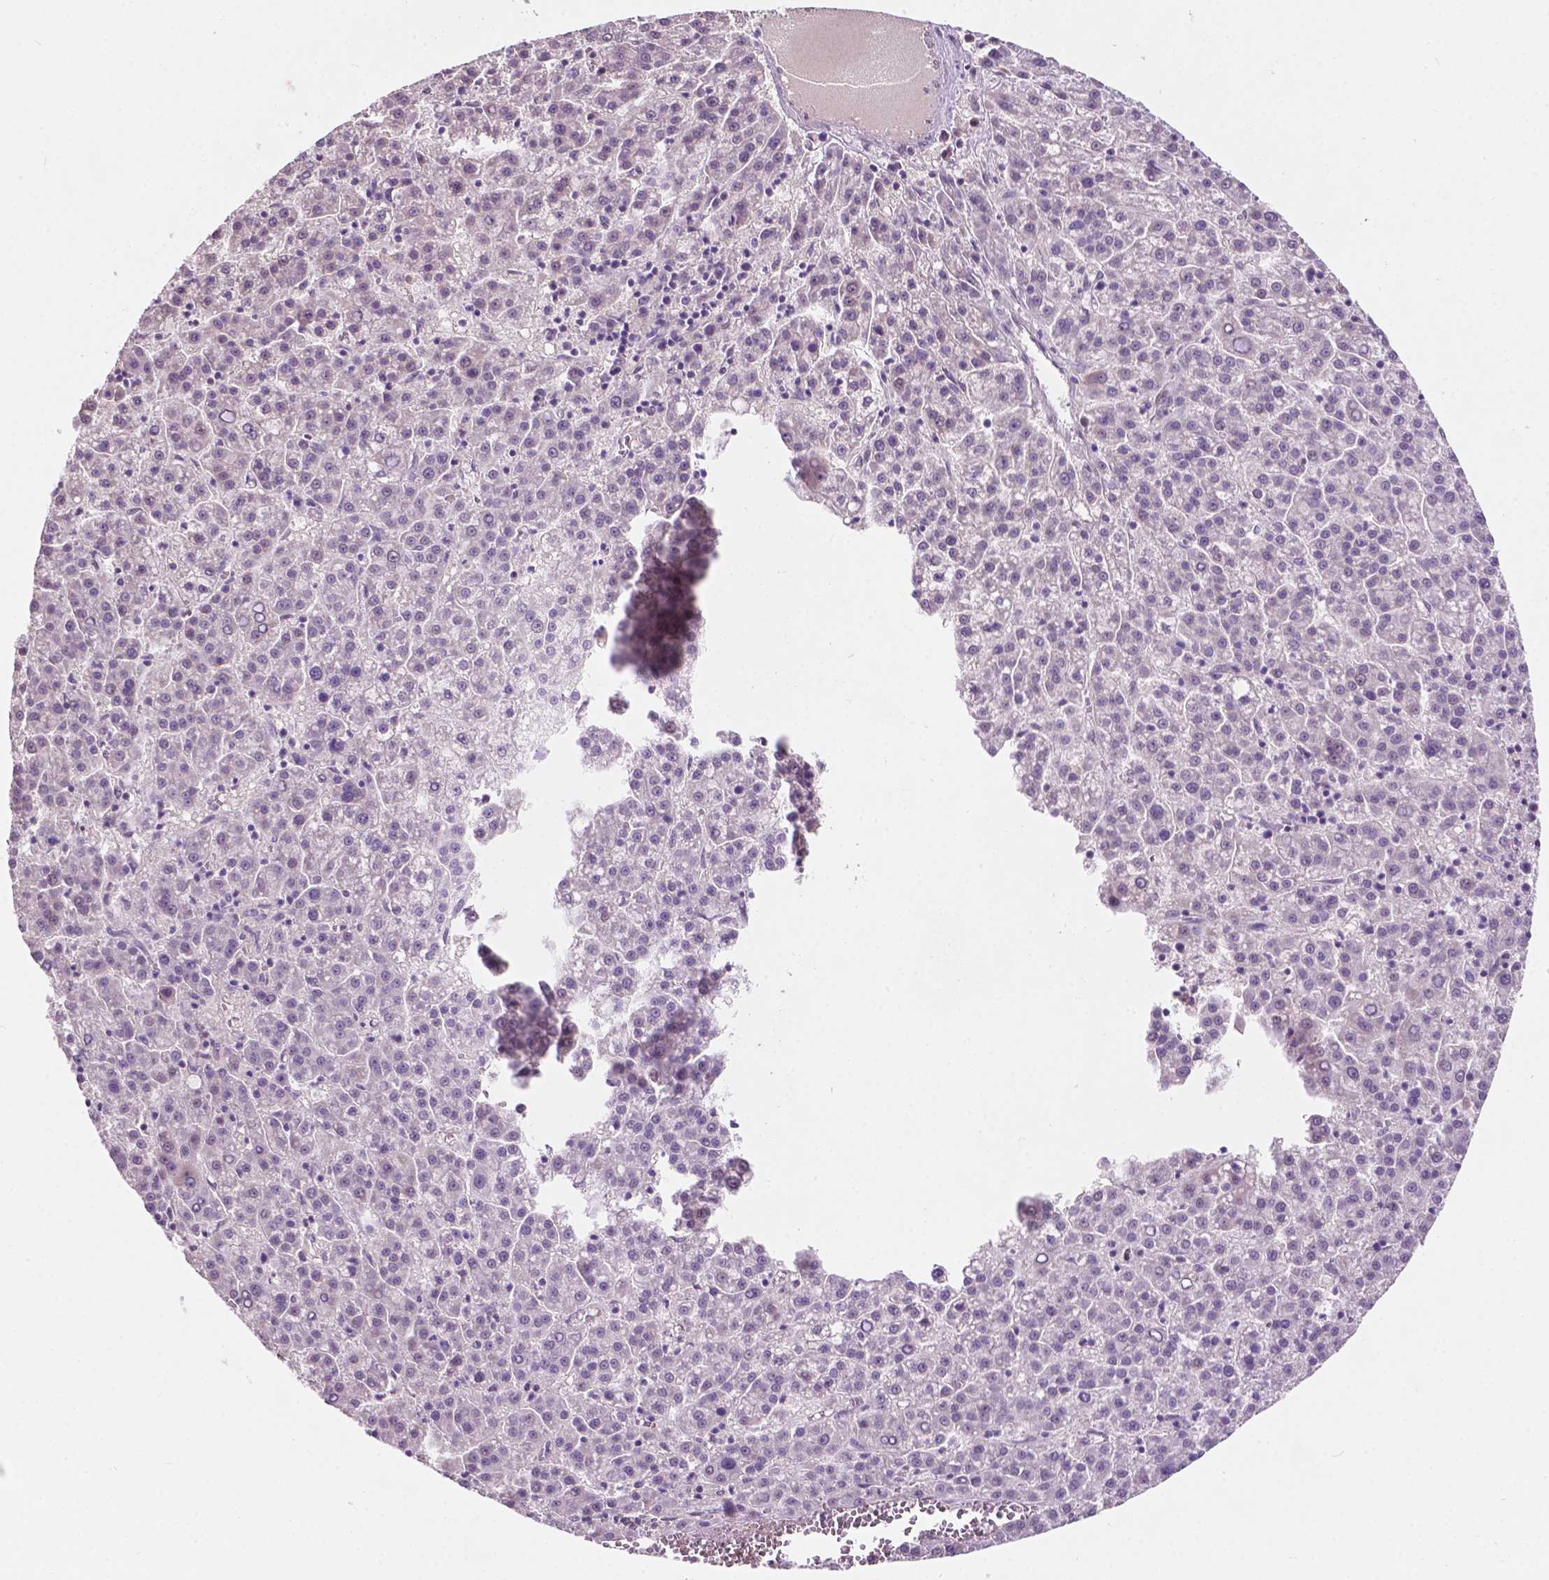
{"staining": {"intensity": "negative", "quantity": "none", "location": "none"}, "tissue": "liver cancer", "cell_type": "Tumor cells", "image_type": "cancer", "snomed": [{"axis": "morphology", "description": "Carcinoma, Hepatocellular, NOS"}, {"axis": "topography", "description": "Liver"}], "caption": "Tumor cells are negative for protein expression in human liver cancer.", "gene": "TM6SF2", "patient": {"sex": "female", "age": 58}}